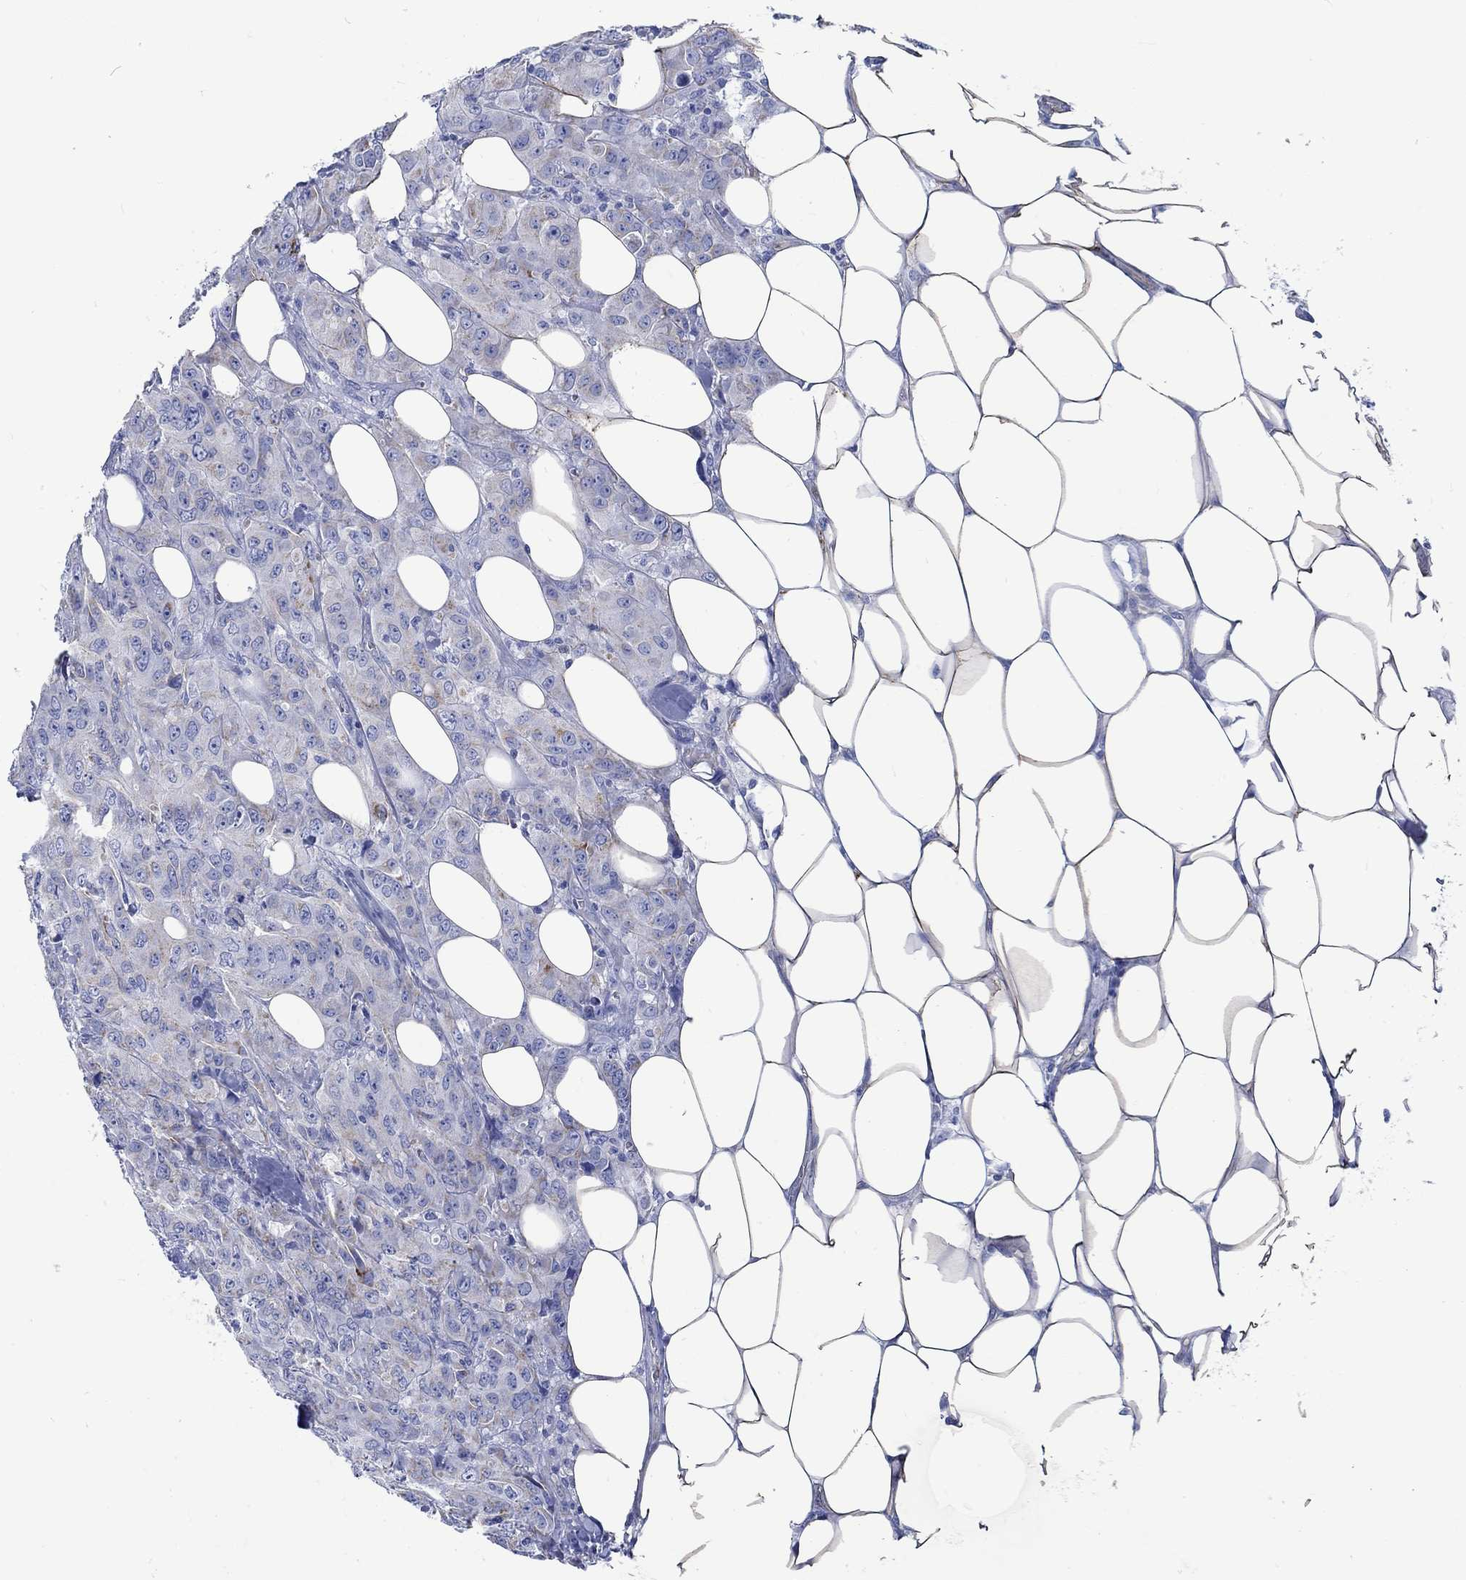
{"staining": {"intensity": "weak", "quantity": "<25%", "location": "cytoplasmic/membranous"}, "tissue": "breast cancer", "cell_type": "Tumor cells", "image_type": "cancer", "snomed": [{"axis": "morphology", "description": "Duct carcinoma"}, {"axis": "topography", "description": "Breast"}], "caption": "An IHC photomicrograph of intraductal carcinoma (breast) is shown. There is no staining in tumor cells of intraductal carcinoma (breast). (Stains: DAB immunohistochemistry (IHC) with hematoxylin counter stain, Microscopy: brightfield microscopy at high magnification).", "gene": "CPLX2", "patient": {"sex": "female", "age": 43}}